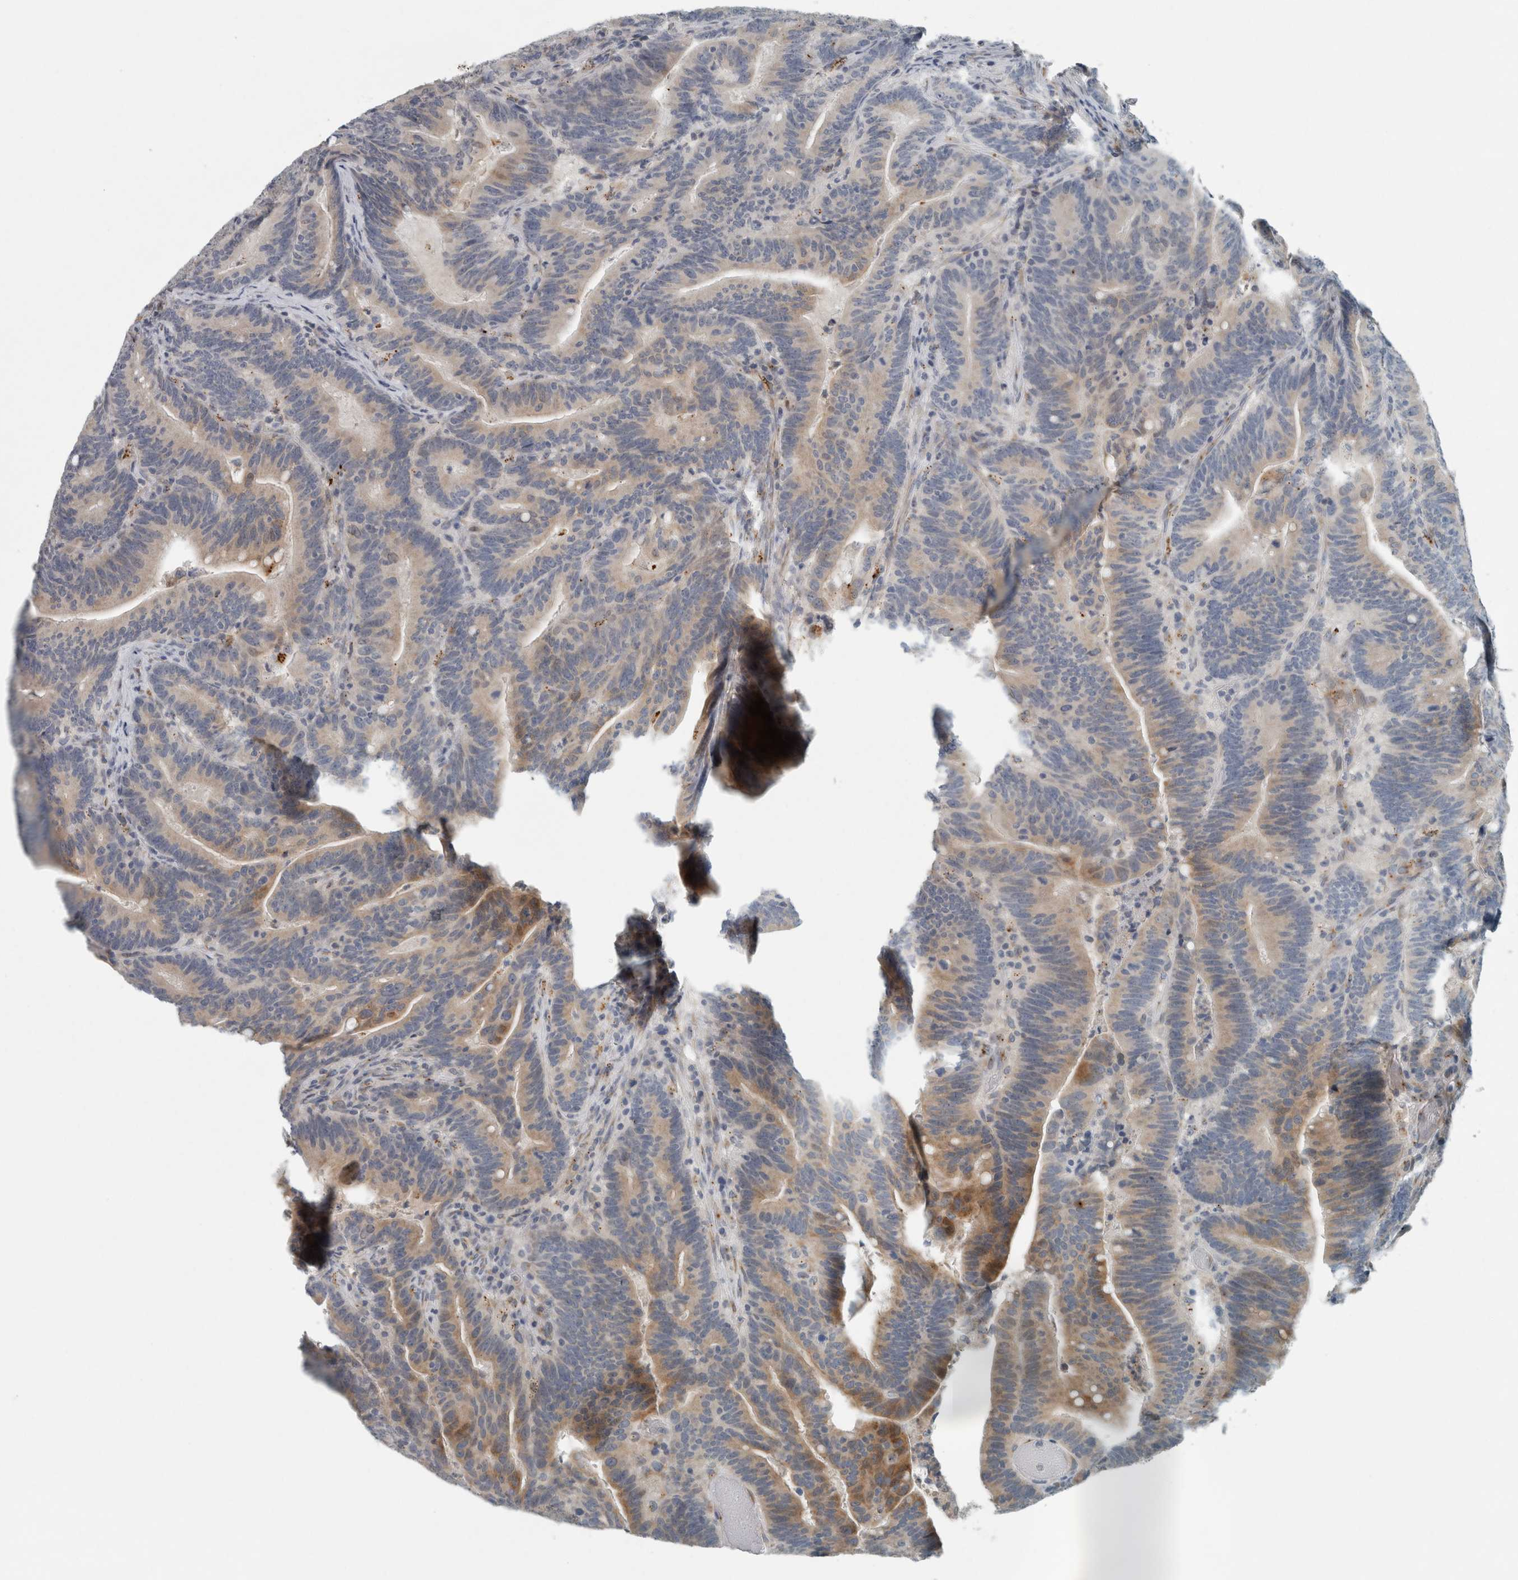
{"staining": {"intensity": "moderate", "quantity": "25%-75%", "location": "cytoplasmic/membranous"}, "tissue": "colorectal cancer", "cell_type": "Tumor cells", "image_type": "cancer", "snomed": [{"axis": "morphology", "description": "Adenocarcinoma, NOS"}, {"axis": "topography", "description": "Colon"}], "caption": "Tumor cells show moderate cytoplasmic/membranous staining in approximately 25%-75% of cells in colorectal cancer (adenocarcinoma).", "gene": "KIF1C", "patient": {"sex": "female", "age": 66}}